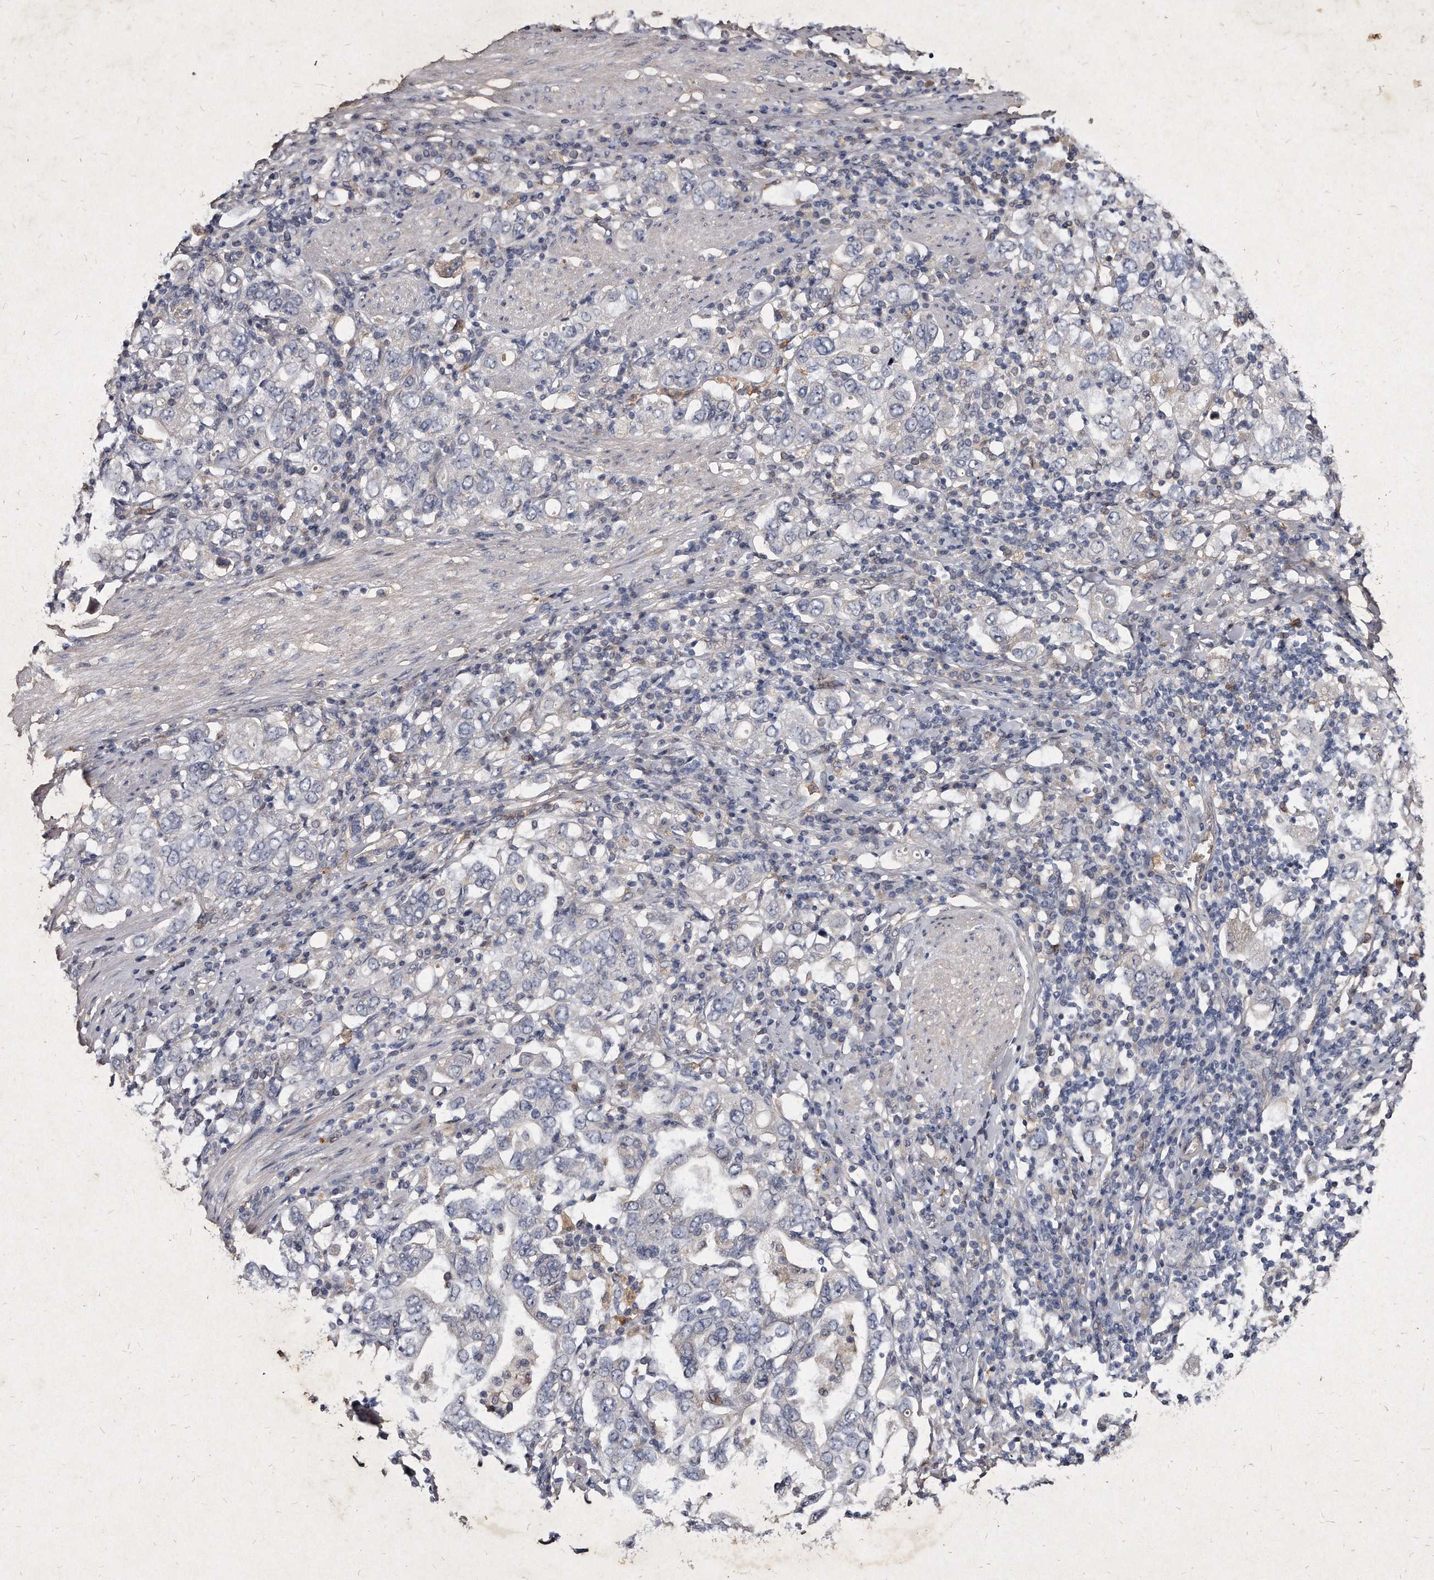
{"staining": {"intensity": "negative", "quantity": "none", "location": "none"}, "tissue": "stomach cancer", "cell_type": "Tumor cells", "image_type": "cancer", "snomed": [{"axis": "morphology", "description": "Adenocarcinoma, NOS"}, {"axis": "topography", "description": "Stomach, upper"}], "caption": "A histopathology image of human adenocarcinoma (stomach) is negative for staining in tumor cells.", "gene": "KLHDC3", "patient": {"sex": "male", "age": 62}}